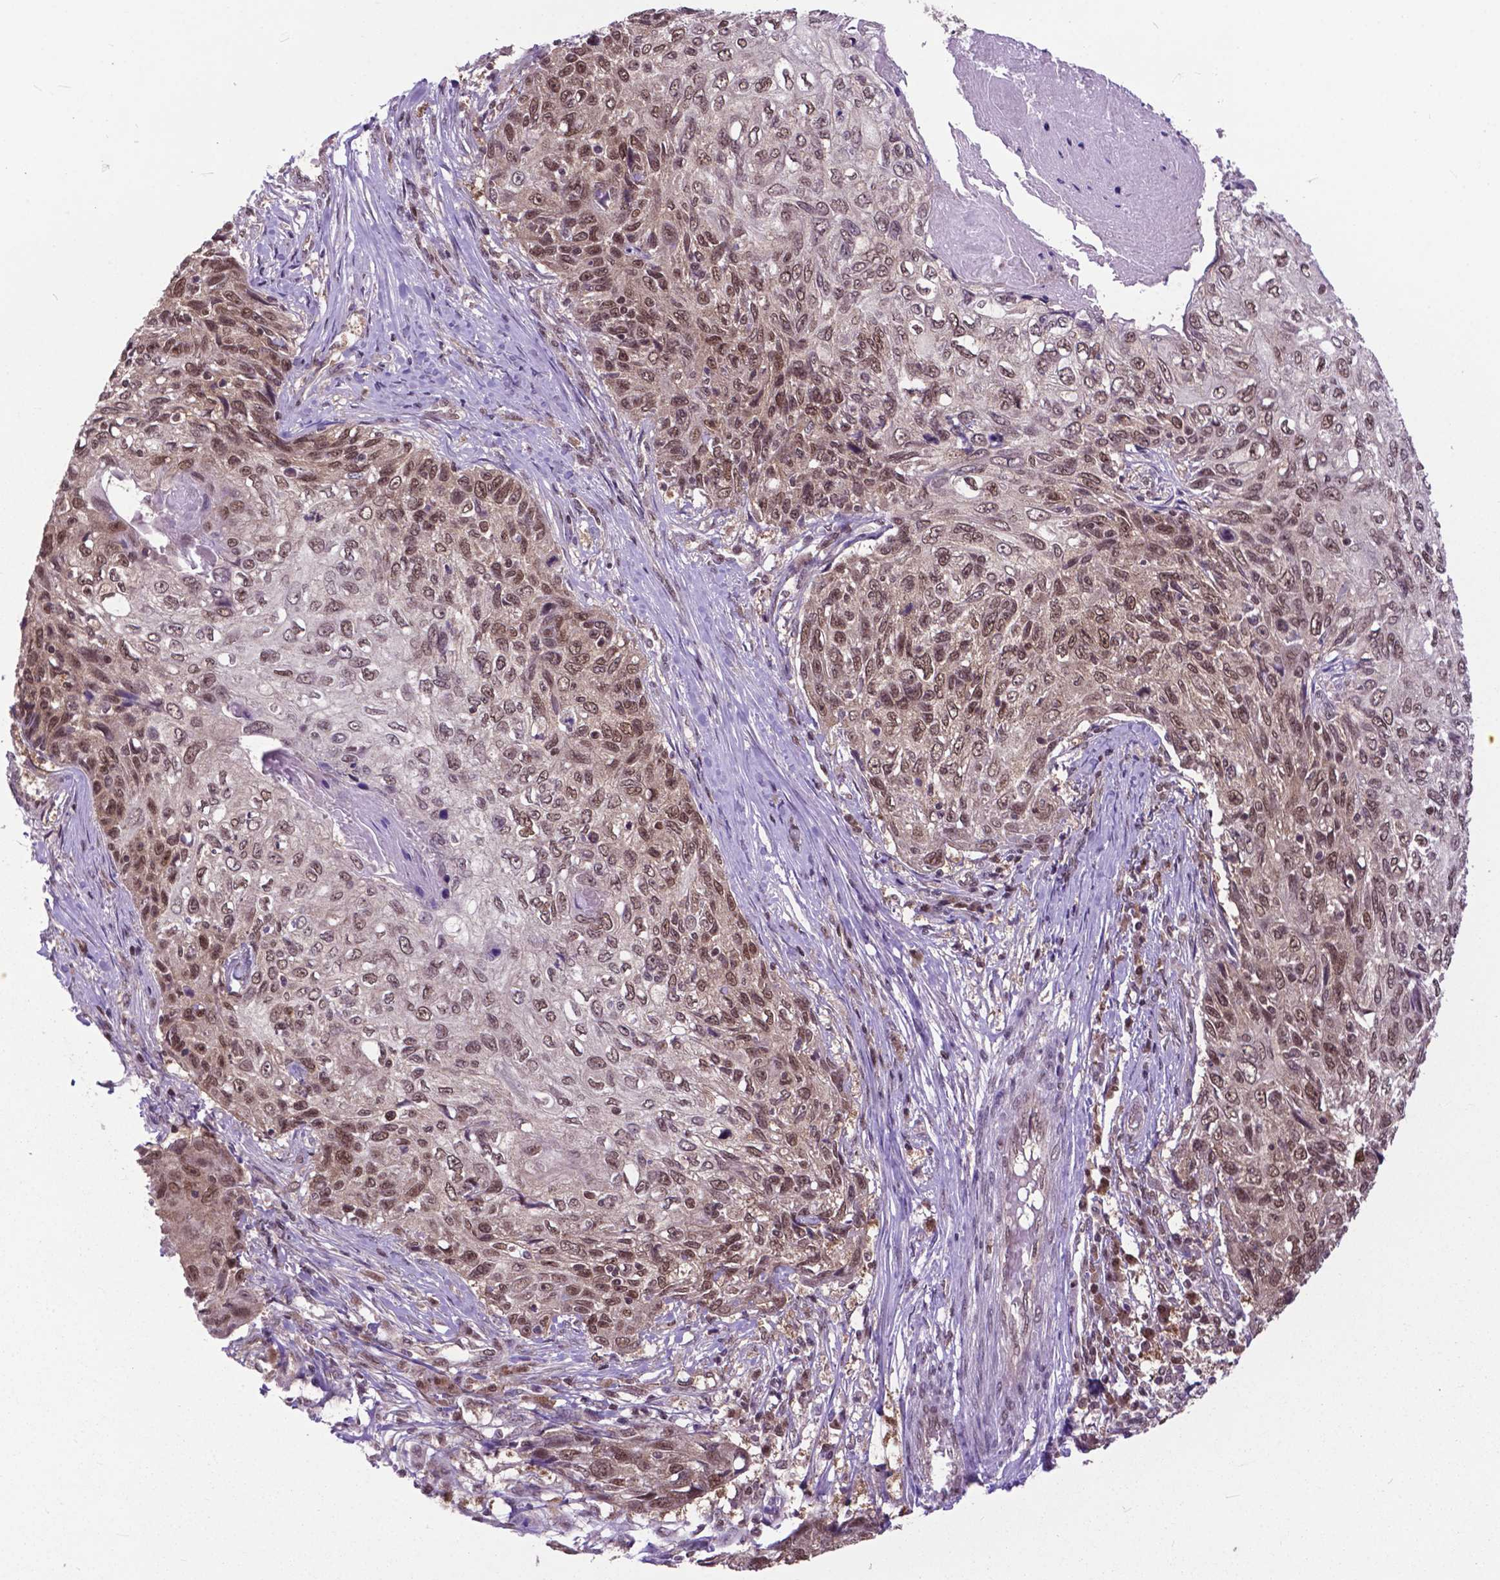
{"staining": {"intensity": "moderate", "quantity": ">75%", "location": "nuclear"}, "tissue": "skin cancer", "cell_type": "Tumor cells", "image_type": "cancer", "snomed": [{"axis": "morphology", "description": "Squamous cell carcinoma, NOS"}, {"axis": "topography", "description": "Skin"}], "caption": "Squamous cell carcinoma (skin) stained for a protein (brown) exhibits moderate nuclear positive positivity in approximately >75% of tumor cells.", "gene": "FAF1", "patient": {"sex": "male", "age": 92}}